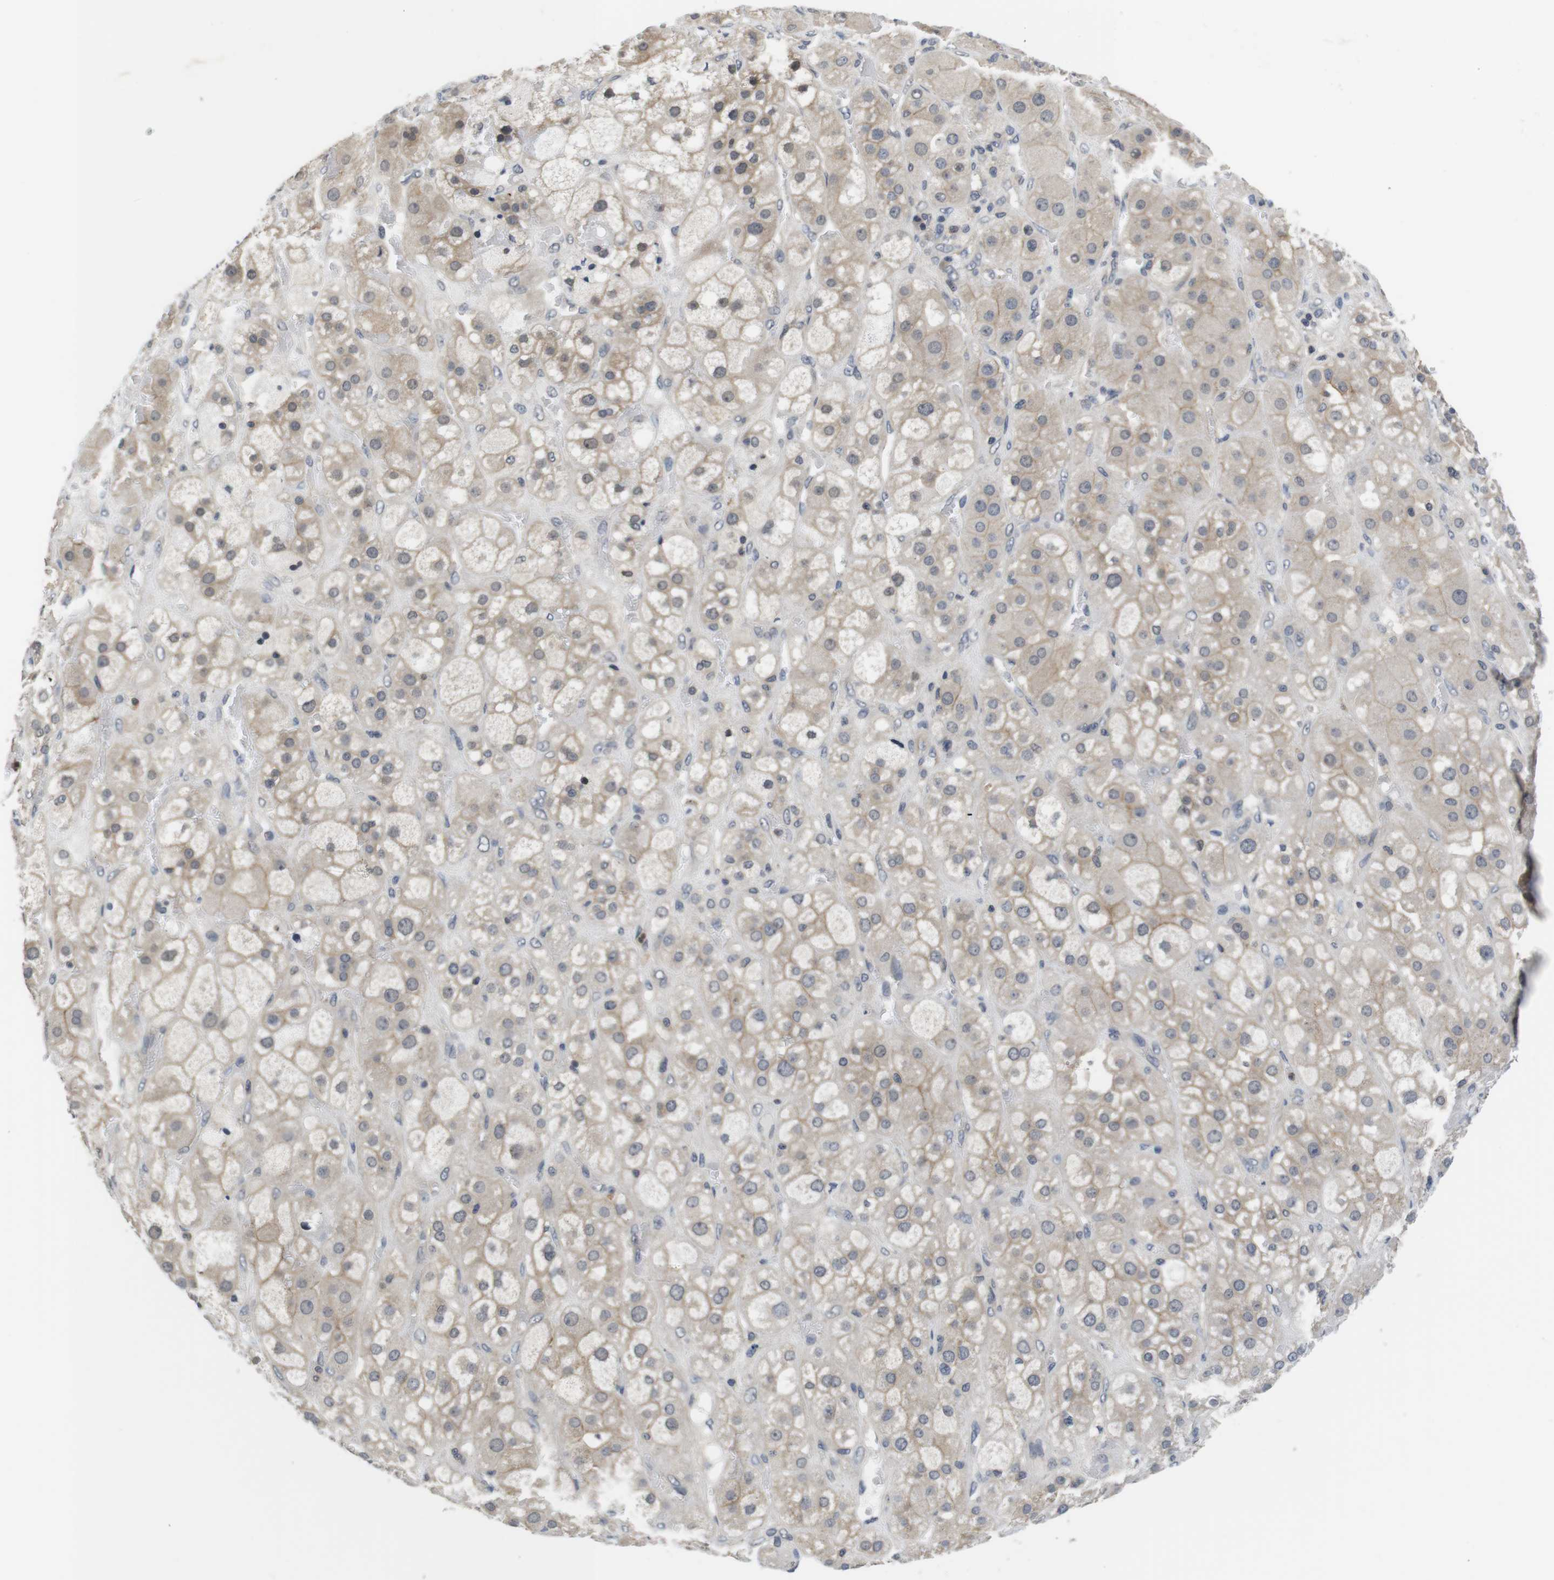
{"staining": {"intensity": "moderate", "quantity": ">75%", "location": "cytoplasmic/membranous"}, "tissue": "adrenal gland", "cell_type": "Glandular cells", "image_type": "normal", "snomed": [{"axis": "morphology", "description": "Normal tissue, NOS"}, {"axis": "topography", "description": "Adrenal gland"}], "caption": "Immunohistochemical staining of normal adrenal gland demonstrates >75% levels of moderate cytoplasmic/membranous protein staining in about >75% of glandular cells.", "gene": "FADD", "patient": {"sex": "female", "age": 47}}